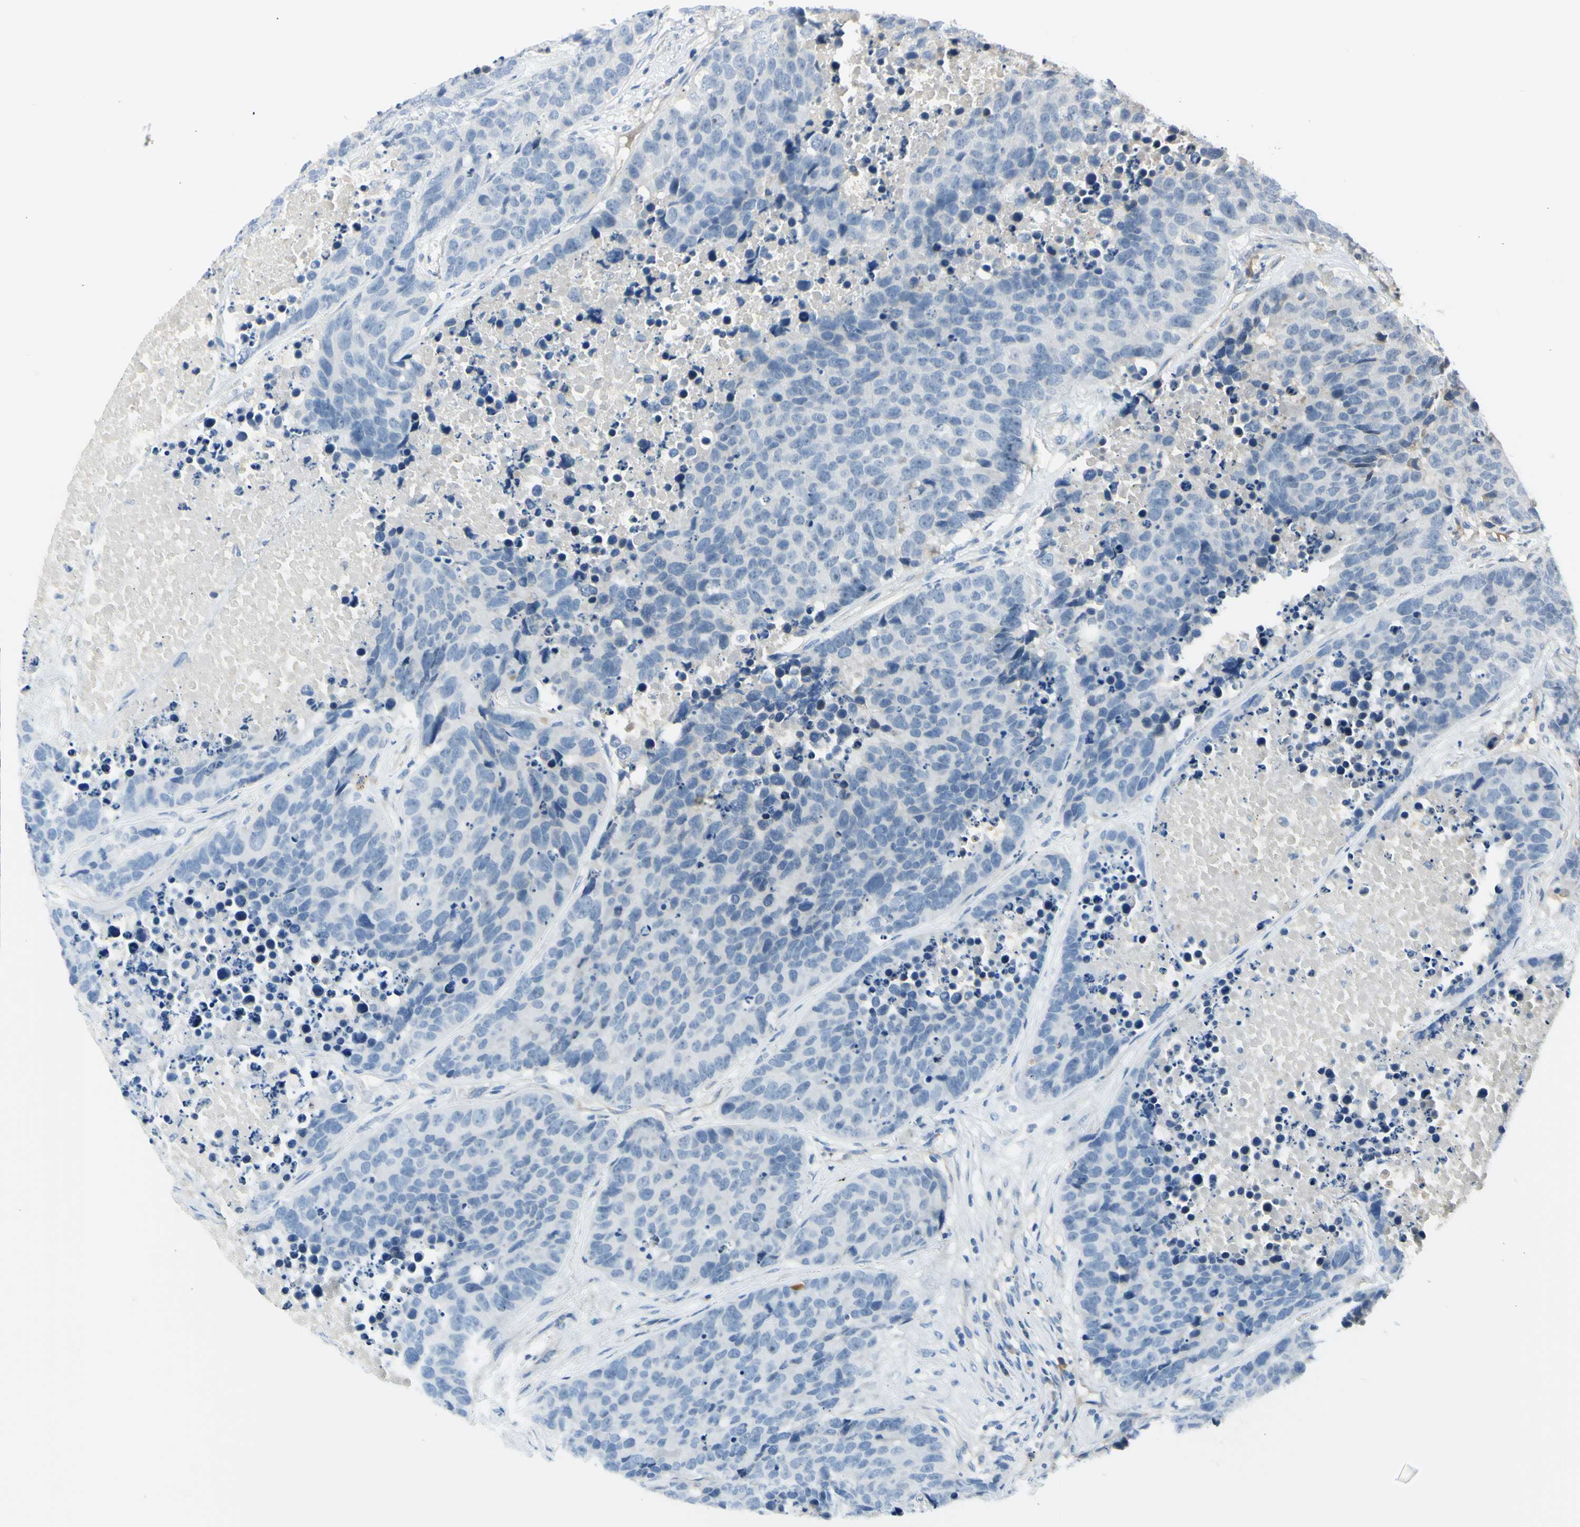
{"staining": {"intensity": "negative", "quantity": "none", "location": "none"}, "tissue": "carcinoid", "cell_type": "Tumor cells", "image_type": "cancer", "snomed": [{"axis": "morphology", "description": "Carcinoid, malignant, NOS"}, {"axis": "topography", "description": "Lung"}], "caption": "Tumor cells are negative for protein expression in human malignant carcinoid.", "gene": "NPHP3", "patient": {"sex": "male", "age": 60}}